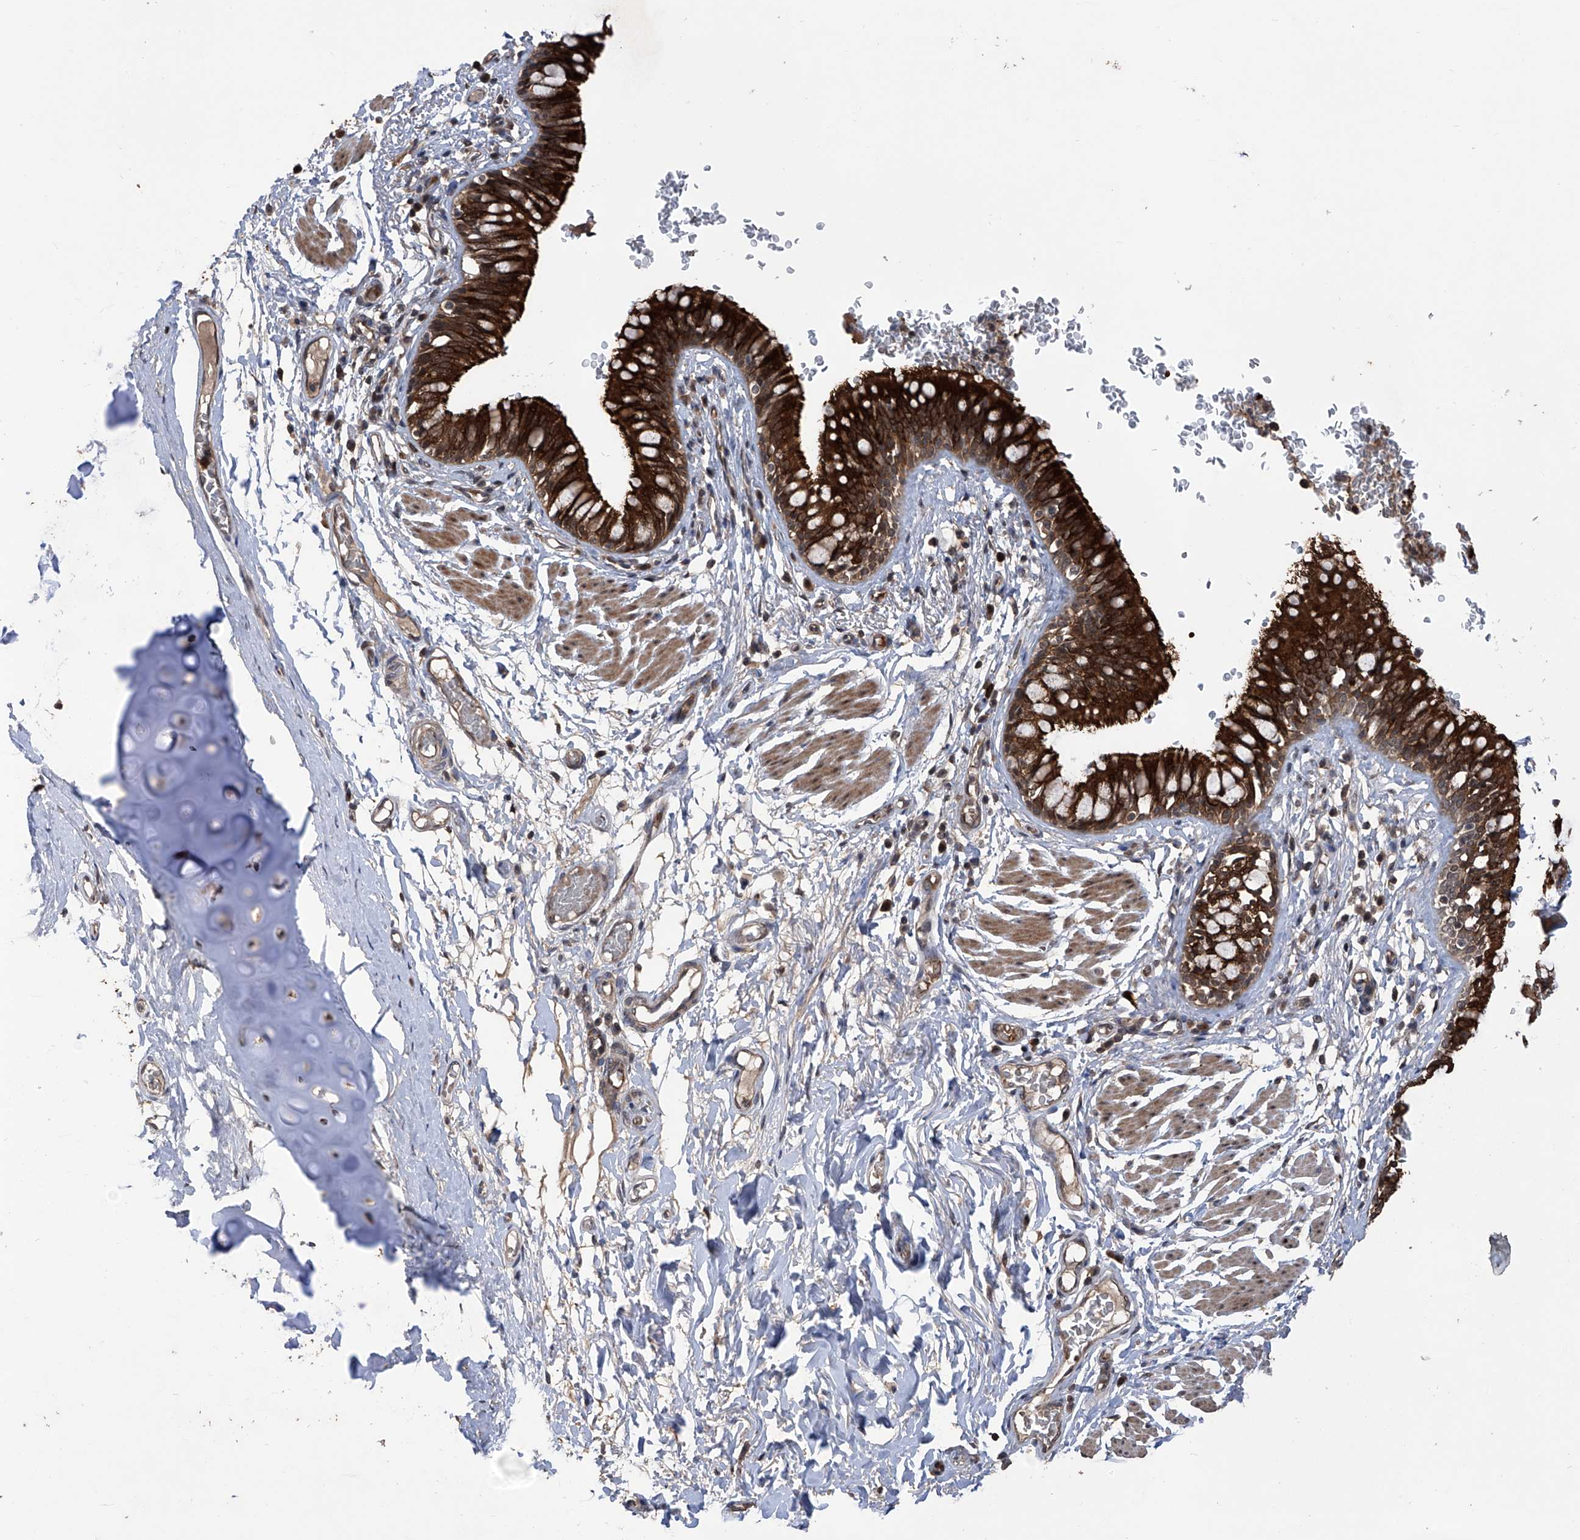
{"staining": {"intensity": "strong", "quantity": ">75%", "location": "cytoplasmic/membranous,nuclear"}, "tissue": "bronchus", "cell_type": "Respiratory epithelial cells", "image_type": "normal", "snomed": [{"axis": "morphology", "description": "Normal tissue, NOS"}, {"axis": "topography", "description": "Cartilage tissue"}, {"axis": "topography", "description": "Bronchus"}], "caption": "Approximately >75% of respiratory epithelial cells in unremarkable human bronchus demonstrate strong cytoplasmic/membranous,nuclear protein positivity as visualized by brown immunohistochemical staining.", "gene": "LYSMD4", "patient": {"sex": "female", "age": 36}}